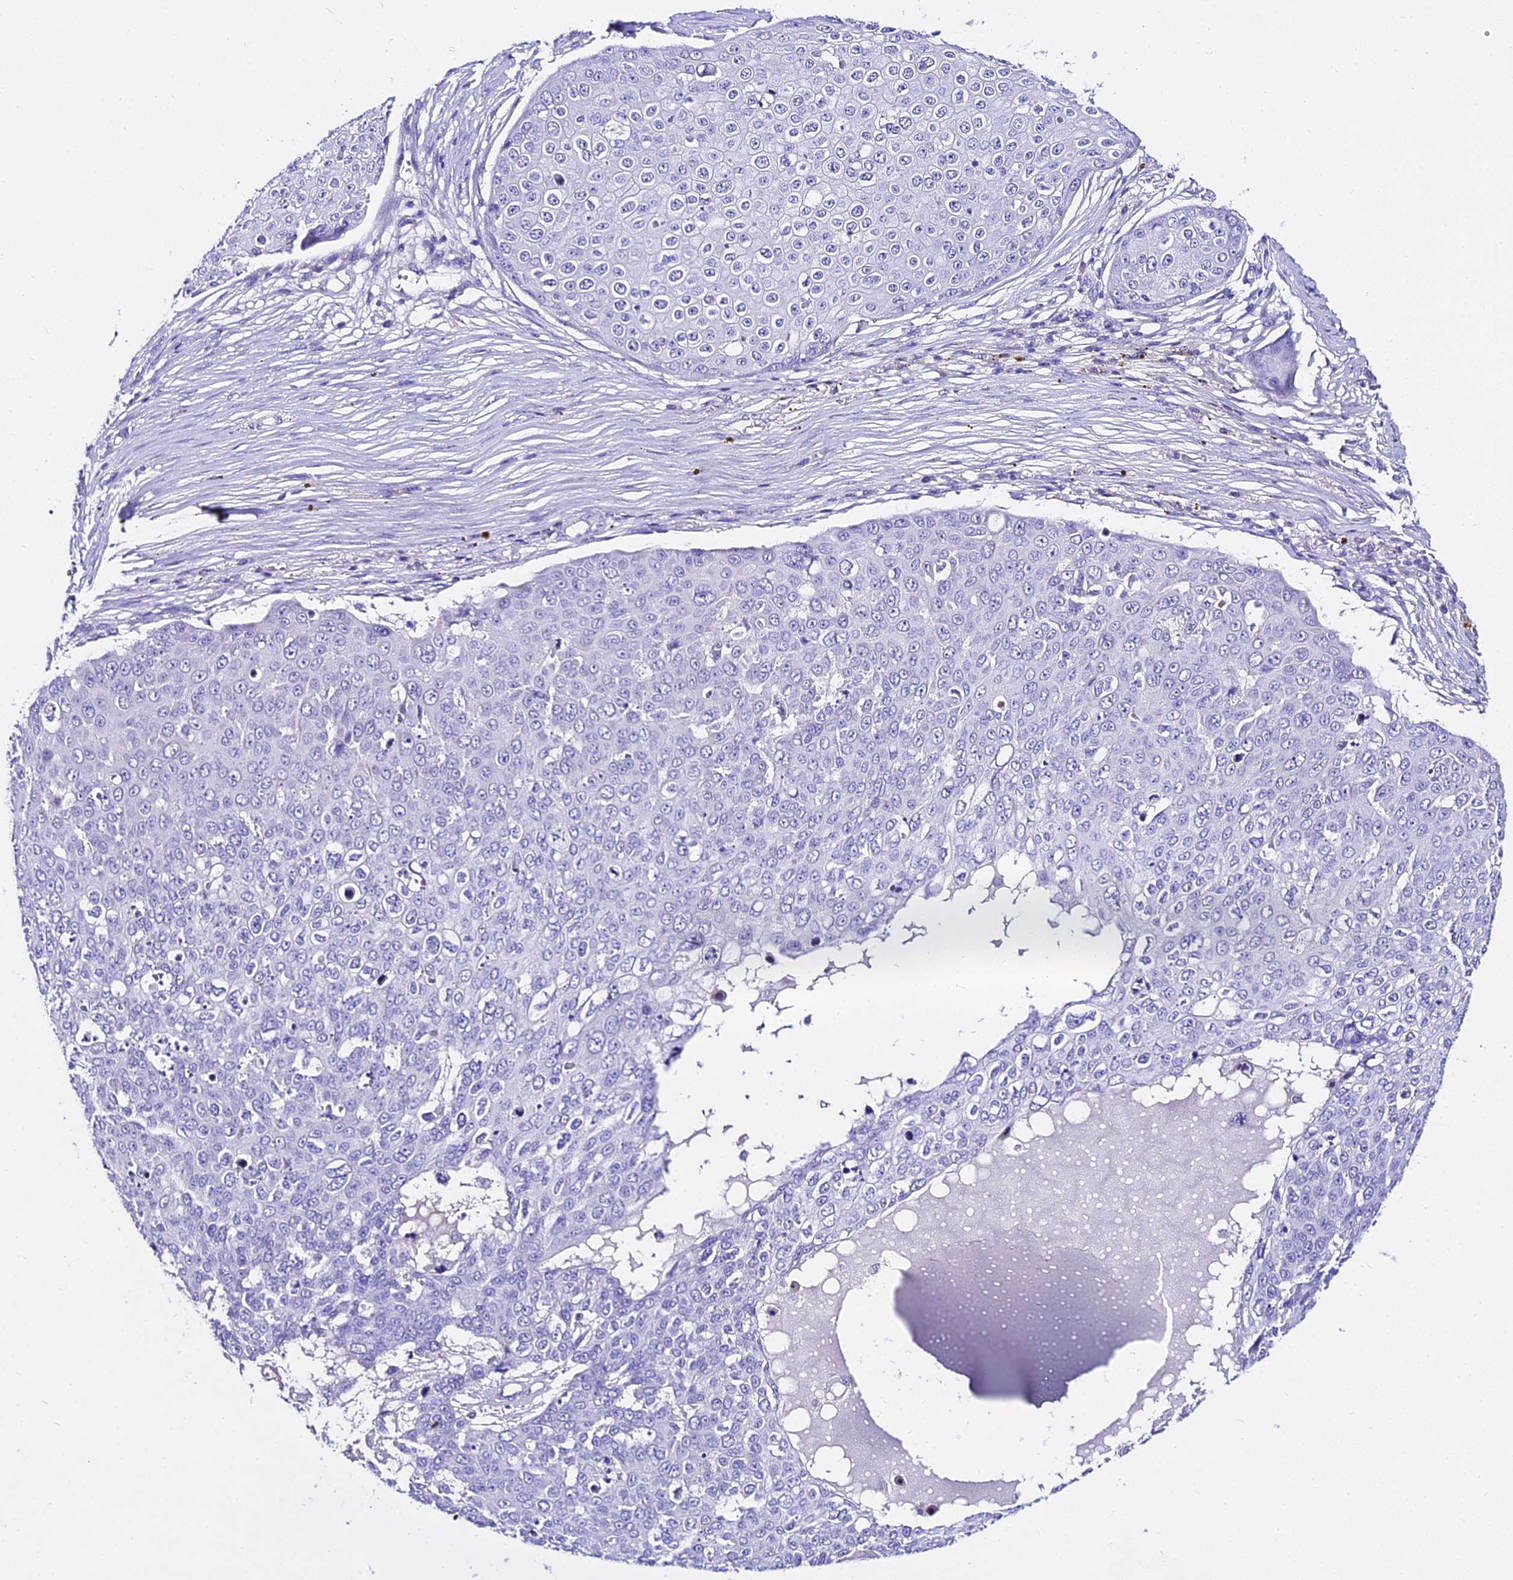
{"staining": {"intensity": "negative", "quantity": "none", "location": "none"}, "tissue": "skin cancer", "cell_type": "Tumor cells", "image_type": "cancer", "snomed": [{"axis": "morphology", "description": "Squamous cell carcinoma, NOS"}, {"axis": "topography", "description": "Skin"}], "caption": "Tumor cells are negative for protein expression in human skin cancer (squamous cell carcinoma). The staining is performed using DAB brown chromogen with nuclei counter-stained in using hematoxylin.", "gene": "DEFB106A", "patient": {"sex": "male", "age": 71}}